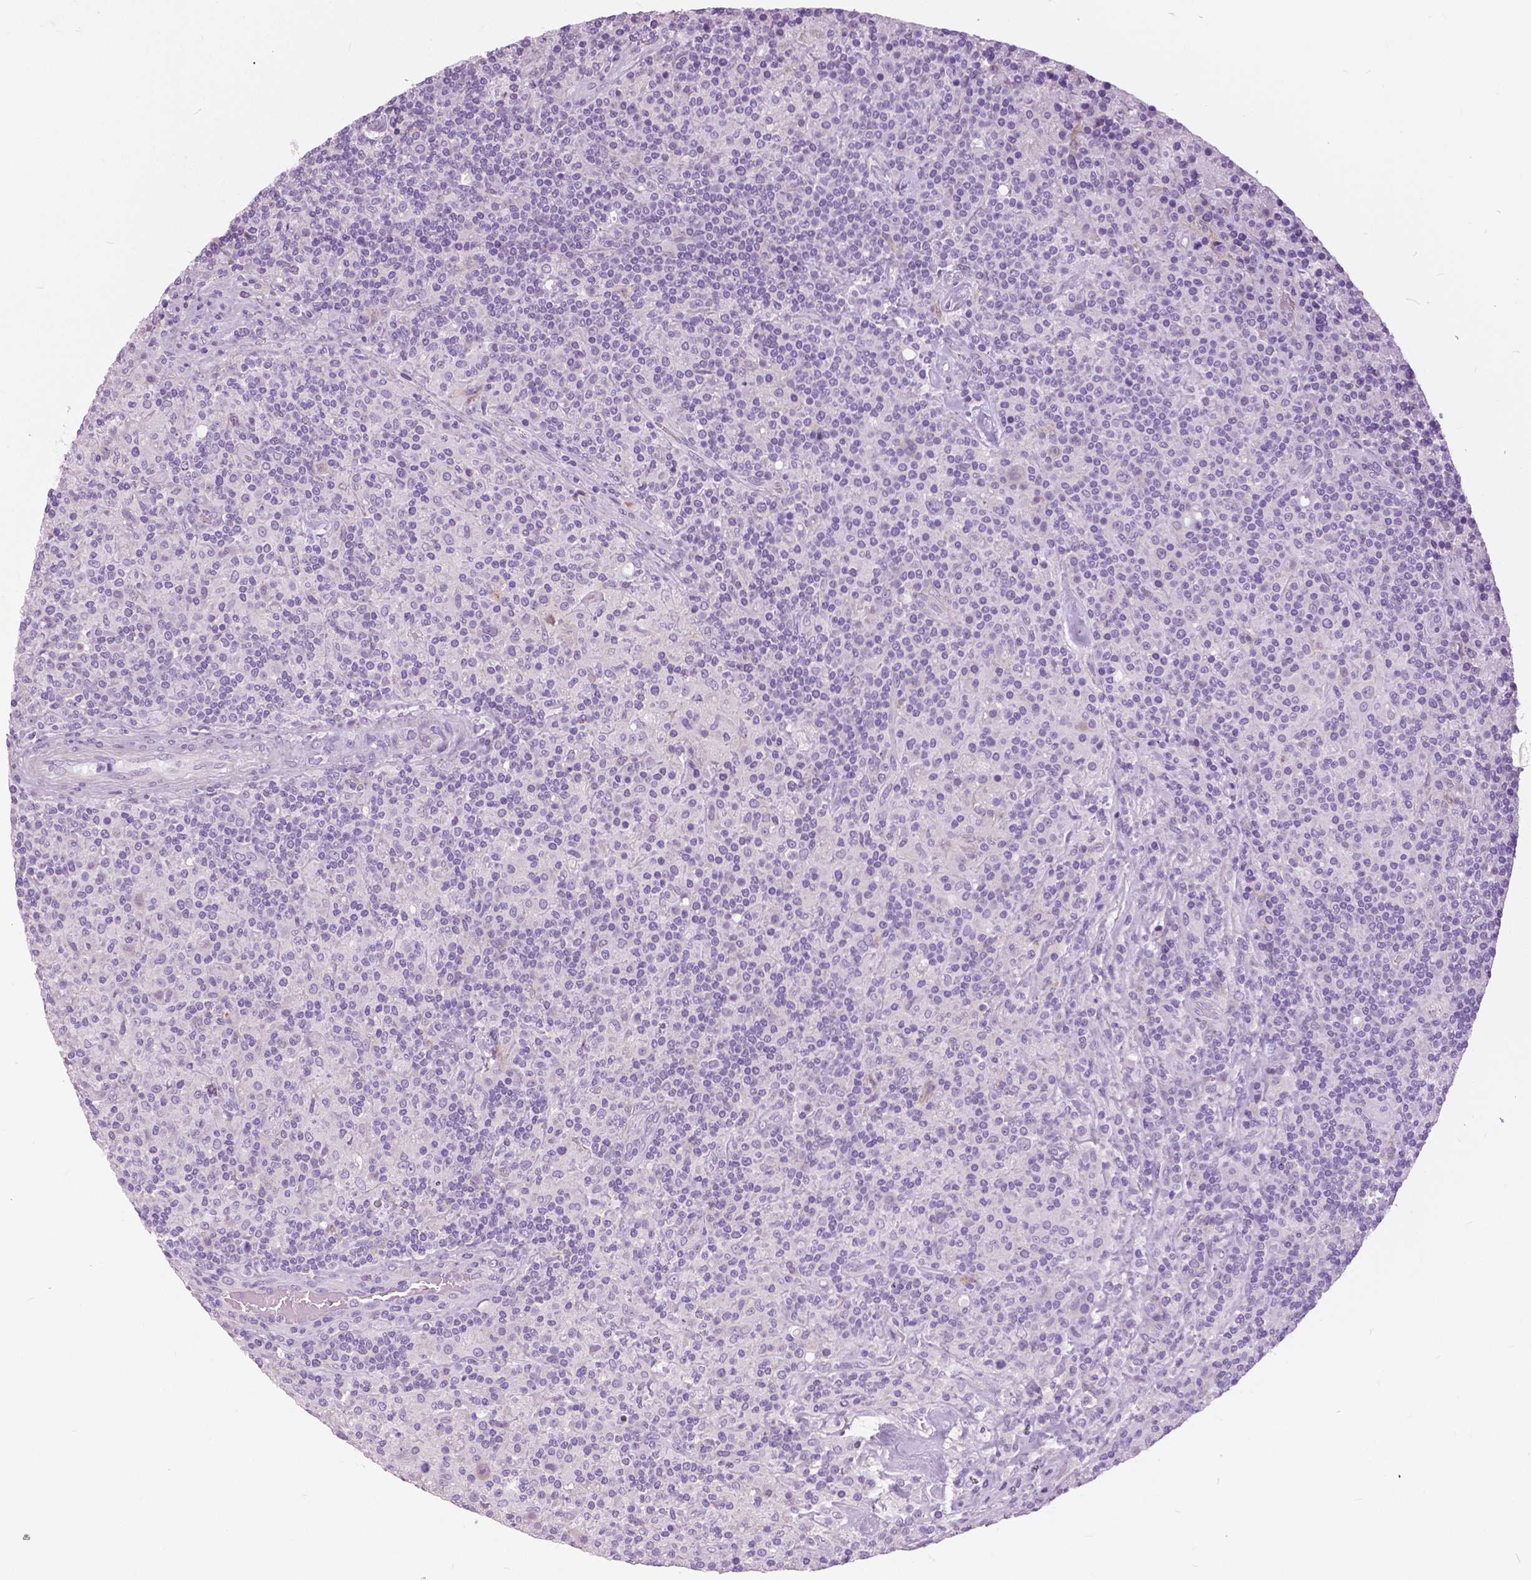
{"staining": {"intensity": "negative", "quantity": "none", "location": "none"}, "tissue": "lymphoma", "cell_type": "Tumor cells", "image_type": "cancer", "snomed": [{"axis": "morphology", "description": "Hodgkin's disease, NOS"}, {"axis": "topography", "description": "Lymph node"}], "caption": "Hodgkin's disease was stained to show a protein in brown. There is no significant positivity in tumor cells.", "gene": "SERPINI1", "patient": {"sex": "male", "age": 70}}